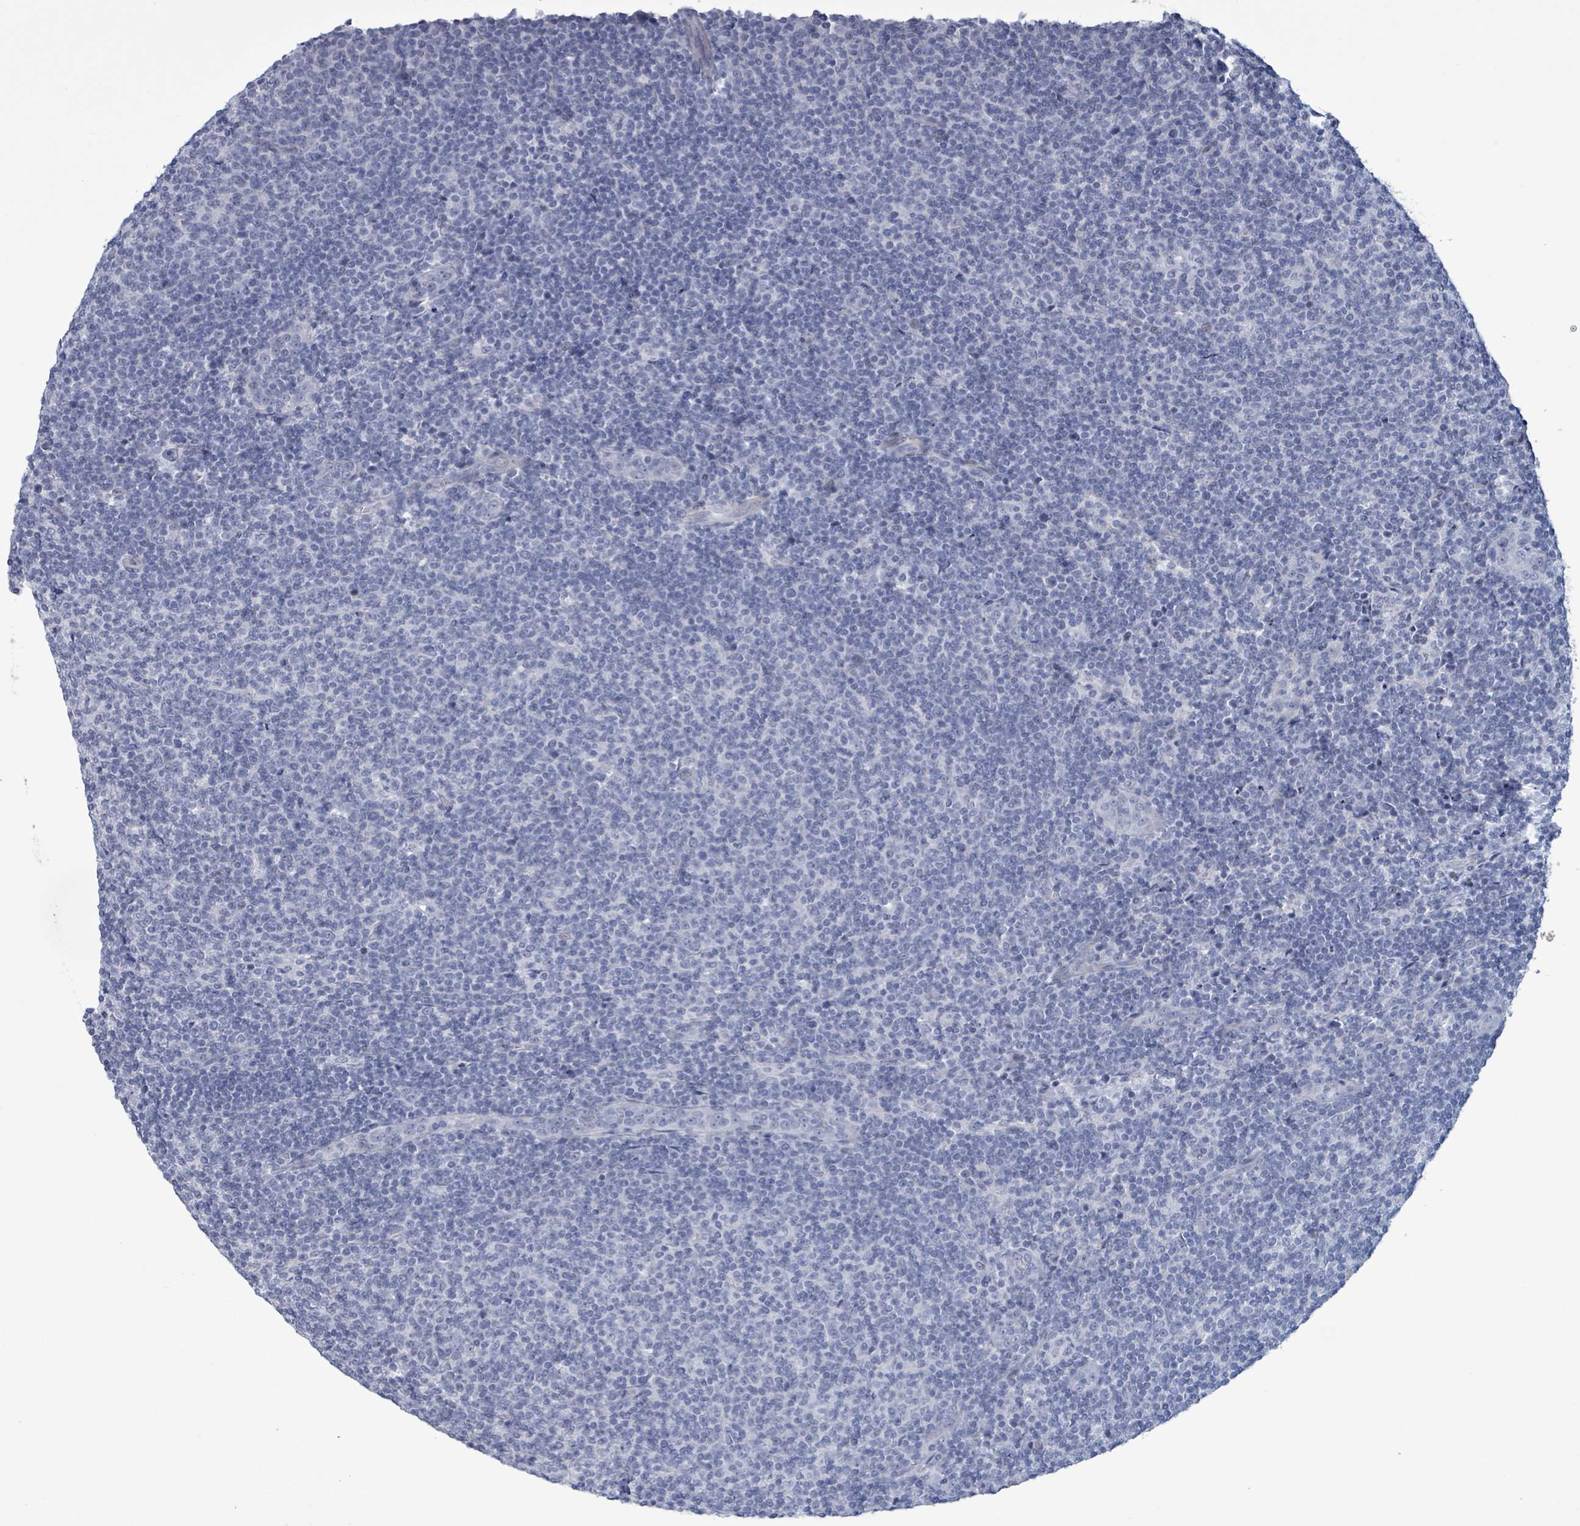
{"staining": {"intensity": "negative", "quantity": "none", "location": "none"}, "tissue": "lymphoma", "cell_type": "Tumor cells", "image_type": "cancer", "snomed": [{"axis": "morphology", "description": "Malignant lymphoma, non-Hodgkin's type, Low grade"}, {"axis": "topography", "description": "Lymph node"}], "caption": "Protein analysis of malignant lymphoma, non-Hodgkin's type (low-grade) displays no significant staining in tumor cells.", "gene": "ZNF771", "patient": {"sex": "male", "age": 66}}